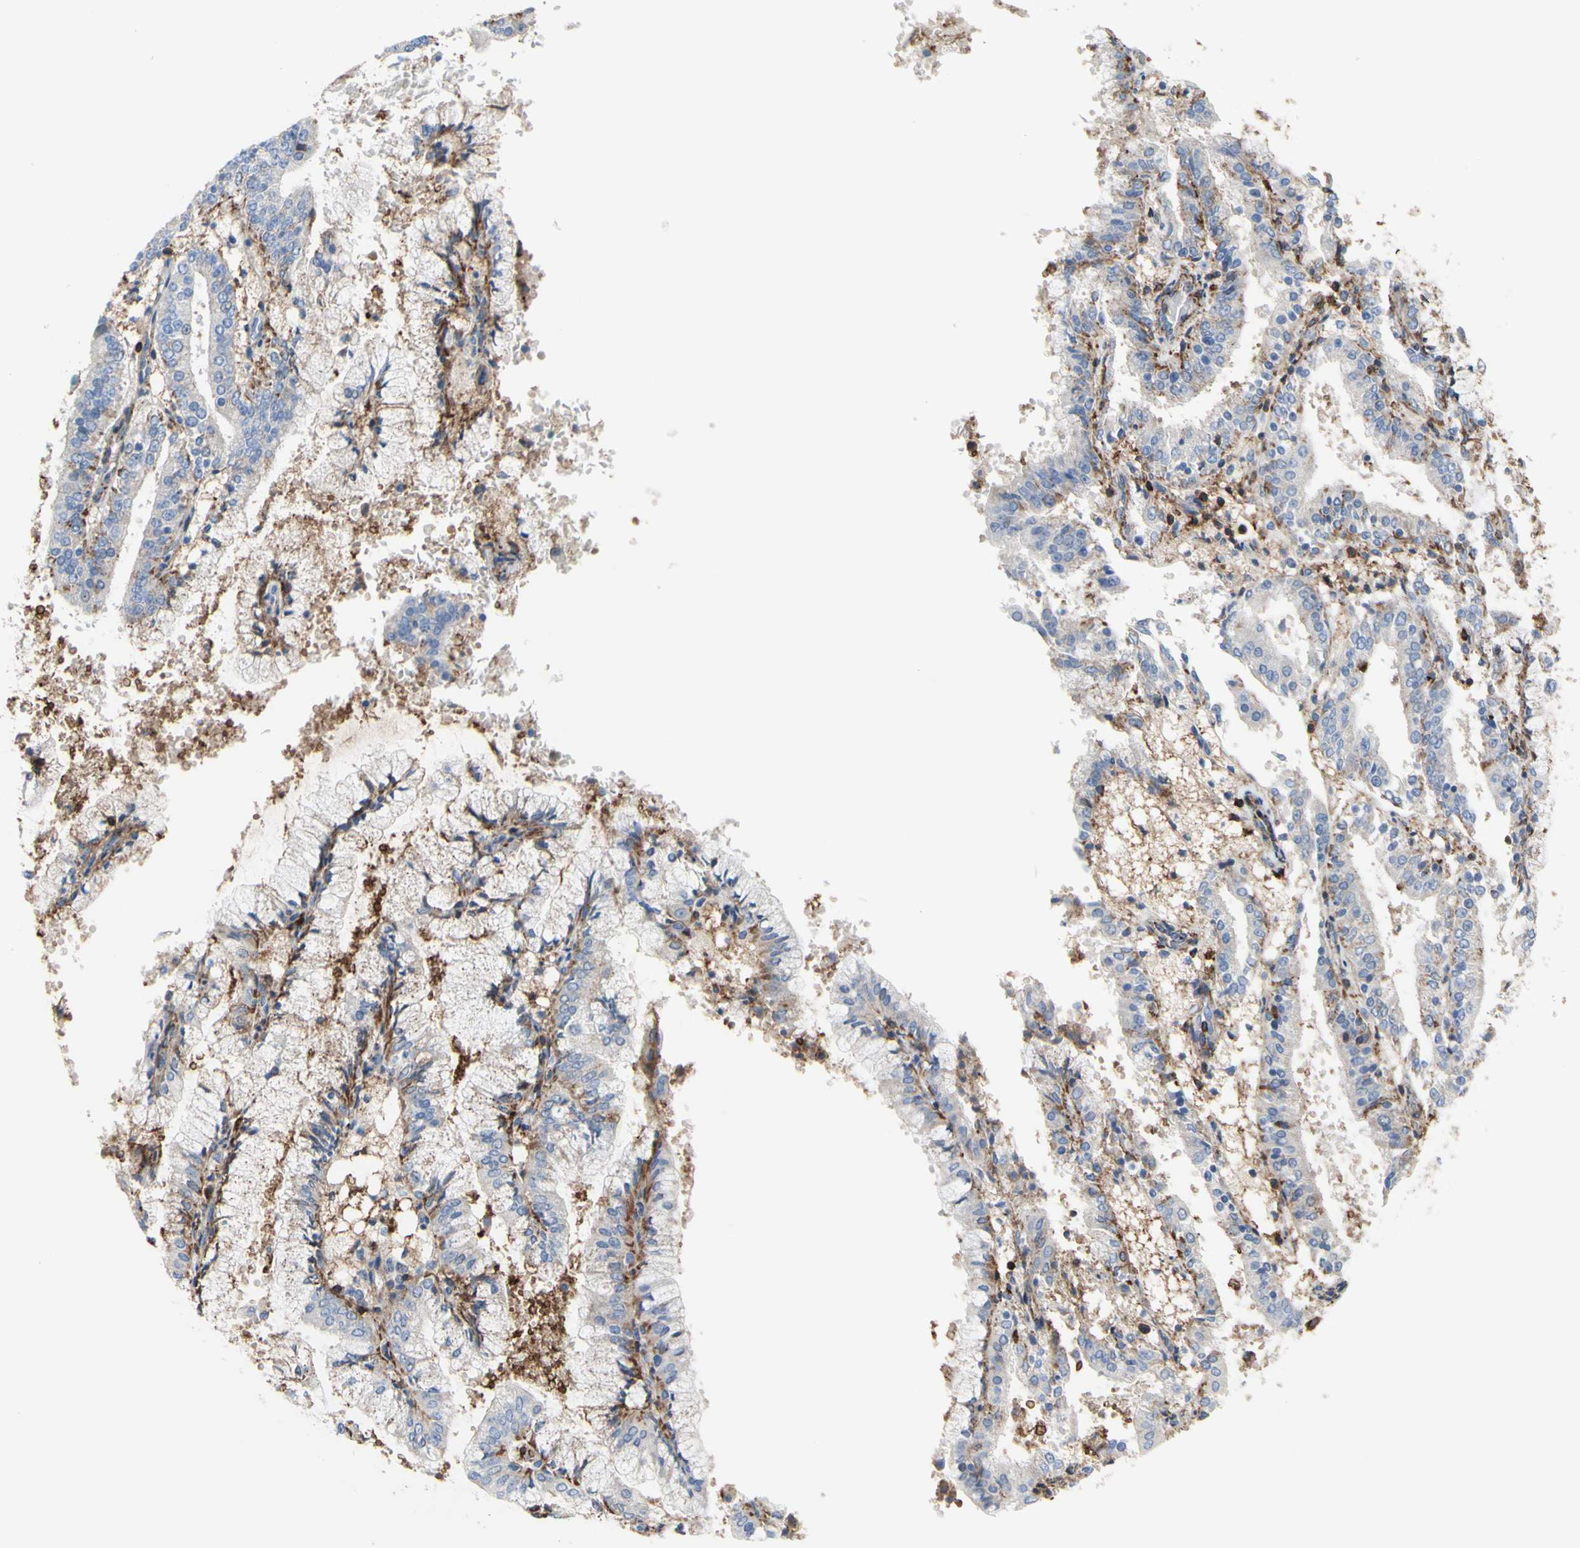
{"staining": {"intensity": "negative", "quantity": "none", "location": "none"}, "tissue": "endometrial cancer", "cell_type": "Tumor cells", "image_type": "cancer", "snomed": [{"axis": "morphology", "description": "Adenocarcinoma, NOS"}, {"axis": "topography", "description": "Endometrium"}], "caption": "Immunohistochemistry (IHC) photomicrograph of endometrial cancer stained for a protein (brown), which demonstrates no expression in tumor cells.", "gene": "ANXA6", "patient": {"sex": "female", "age": 63}}